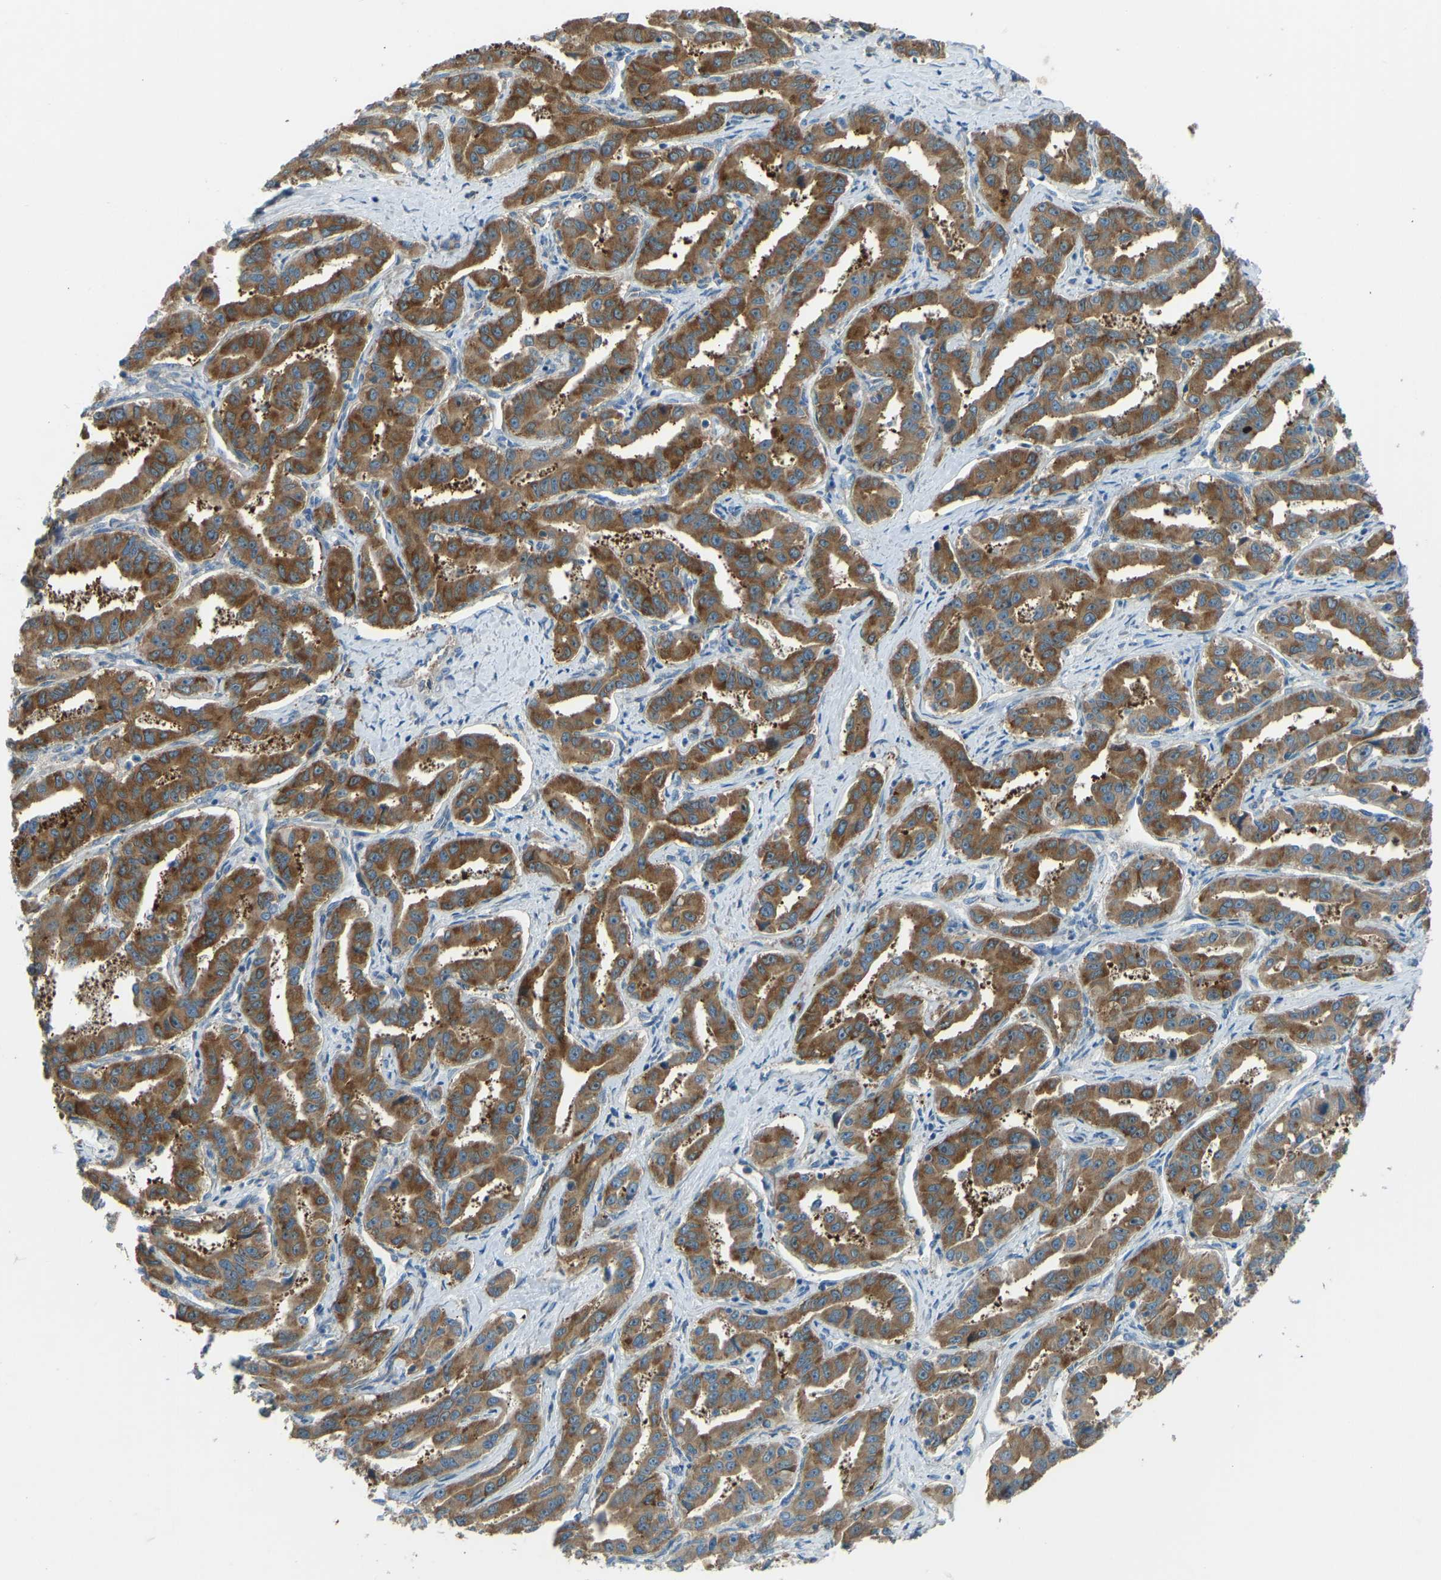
{"staining": {"intensity": "strong", "quantity": ">75%", "location": "cytoplasmic/membranous"}, "tissue": "liver cancer", "cell_type": "Tumor cells", "image_type": "cancer", "snomed": [{"axis": "morphology", "description": "Cholangiocarcinoma"}, {"axis": "topography", "description": "Liver"}], "caption": "DAB immunohistochemical staining of cholangiocarcinoma (liver) demonstrates strong cytoplasmic/membranous protein positivity in approximately >75% of tumor cells.", "gene": "STAU2", "patient": {"sex": "male", "age": 59}}